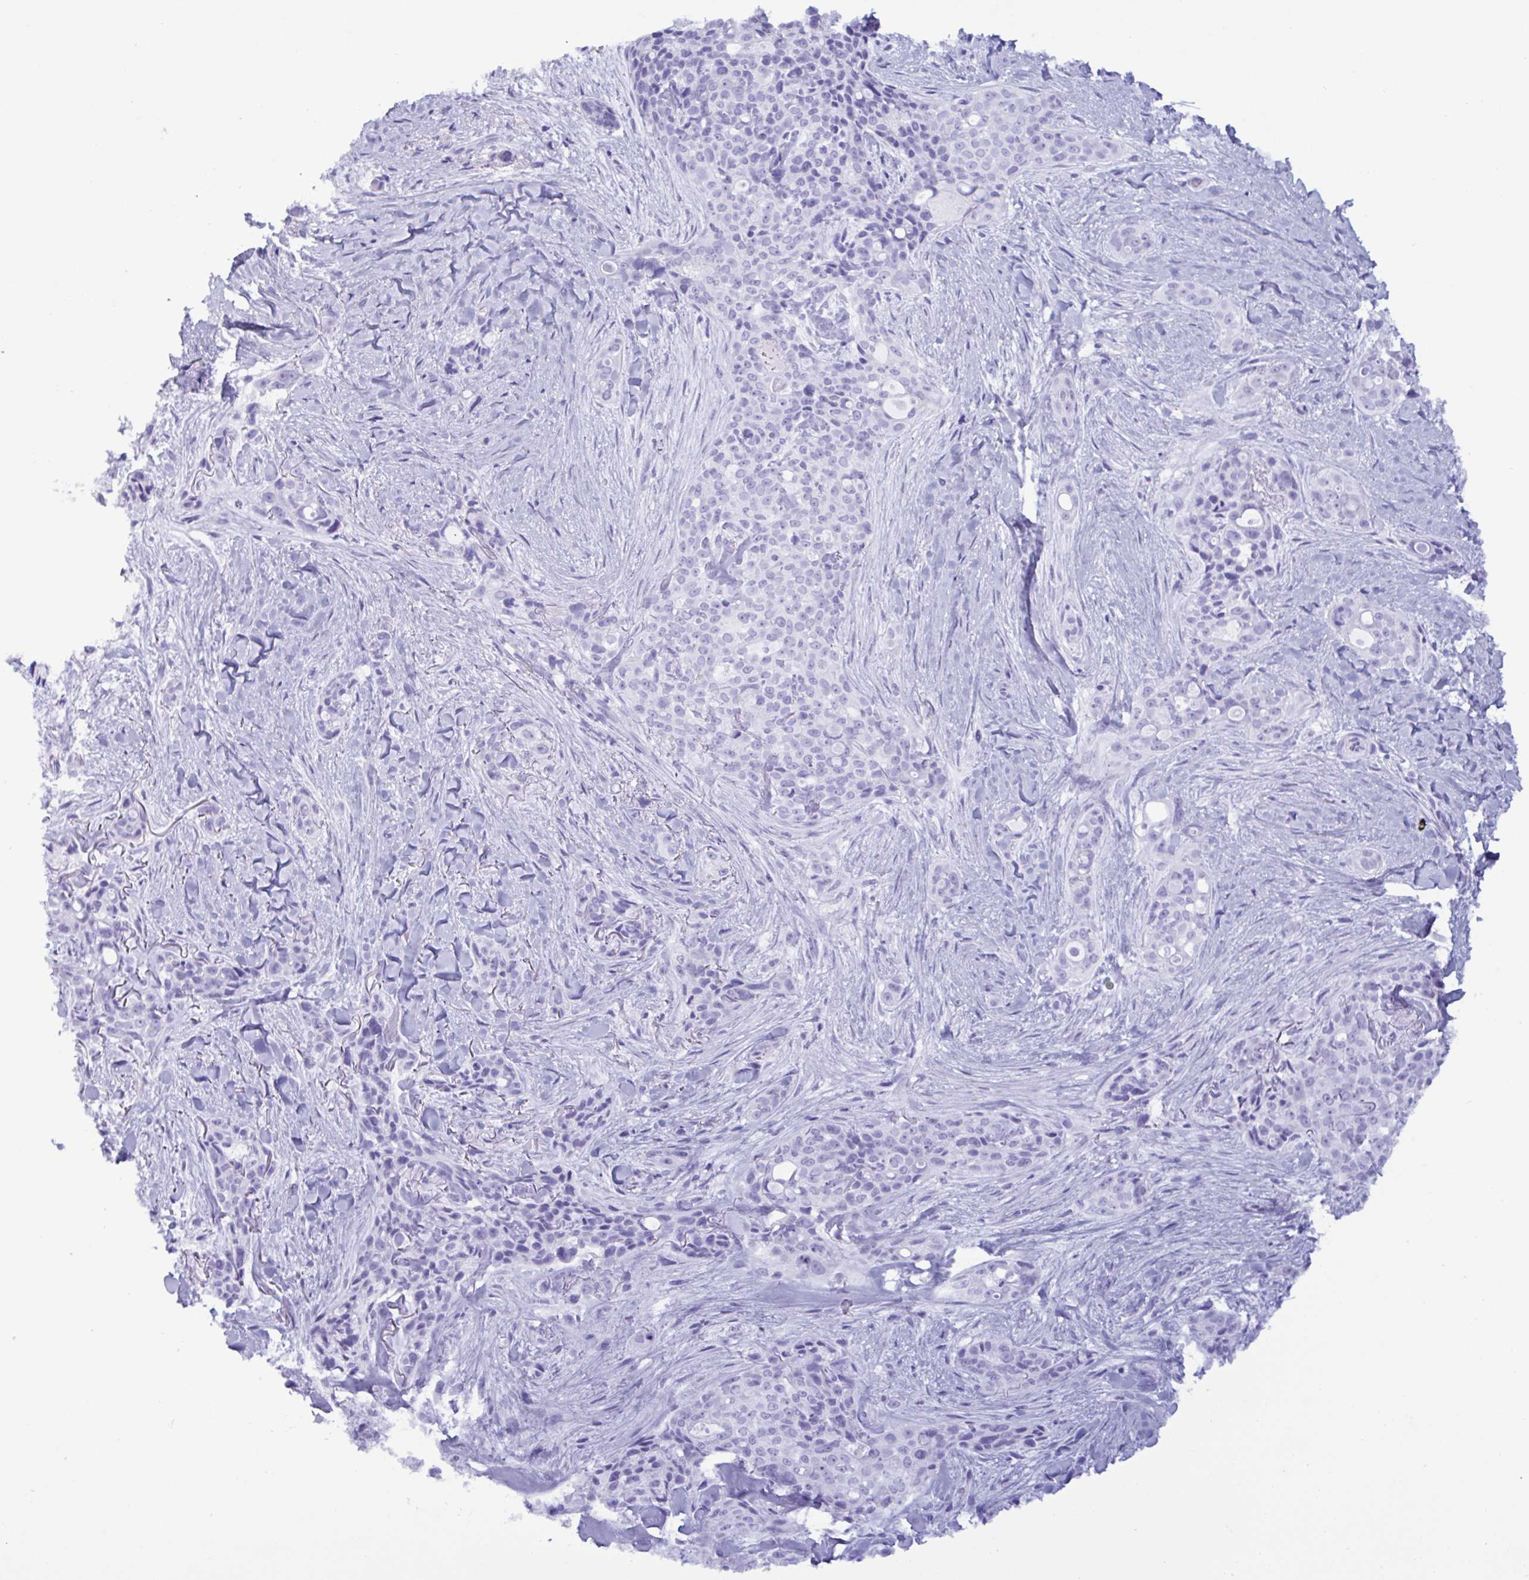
{"staining": {"intensity": "negative", "quantity": "none", "location": "none"}, "tissue": "skin cancer", "cell_type": "Tumor cells", "image_type": "cancer", "snomed": [{"axis": "morphology", "description": "Basal cell carcinoma"}, {"axis": "topography", "description": "Skin"}], "caption": "This is a image of immunohistochemistry (IHC) staining of skin basal cell carcinoma, which shows no positivity in tumor cells.", "gene": "MRGPRG", "patient": {"sex": "female", "age": 79}}